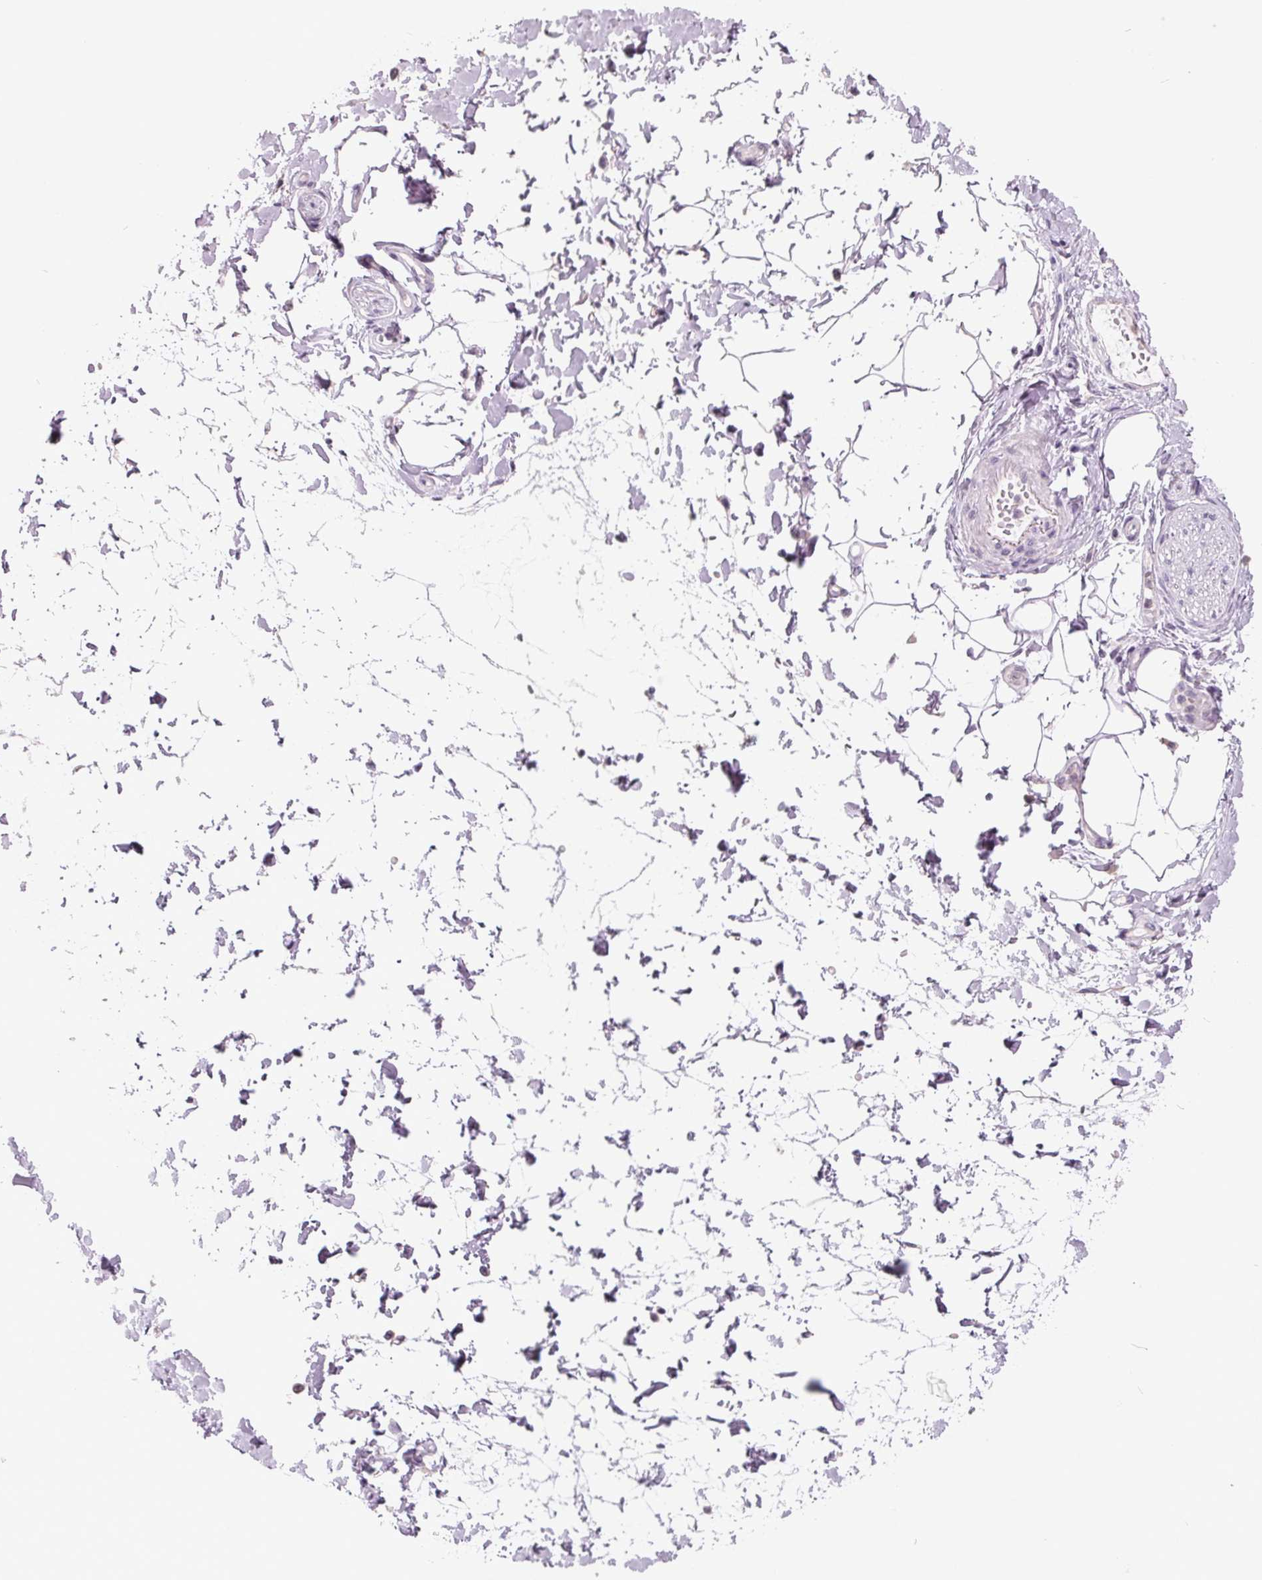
{"staining": {"intensity": "negative", "quantity": "none", "location": "none"}, "tissue": "adipose tissue", "cell_type": "Adipocytes", "image_type": "normal", "snomed": [{"axis": "morphology", "description": "Normal tissue, NOS"}, {"axis": "topography", "description": "Smooth muscle"}, {"axis": "topography", "description": "Peripheral nerve tissue"}], "caption": "High magnification brightfield microscopy of normal adipose tissue stained with DAB (brown) and counterstained with hematoxylin (blue): adipocytes show no significant positivity. (DAB immunohistochemistry visualized using brightfield microscopy, high magnification).", "gene": "FTCD", "patient": {"sex": "male", "age": 58}}